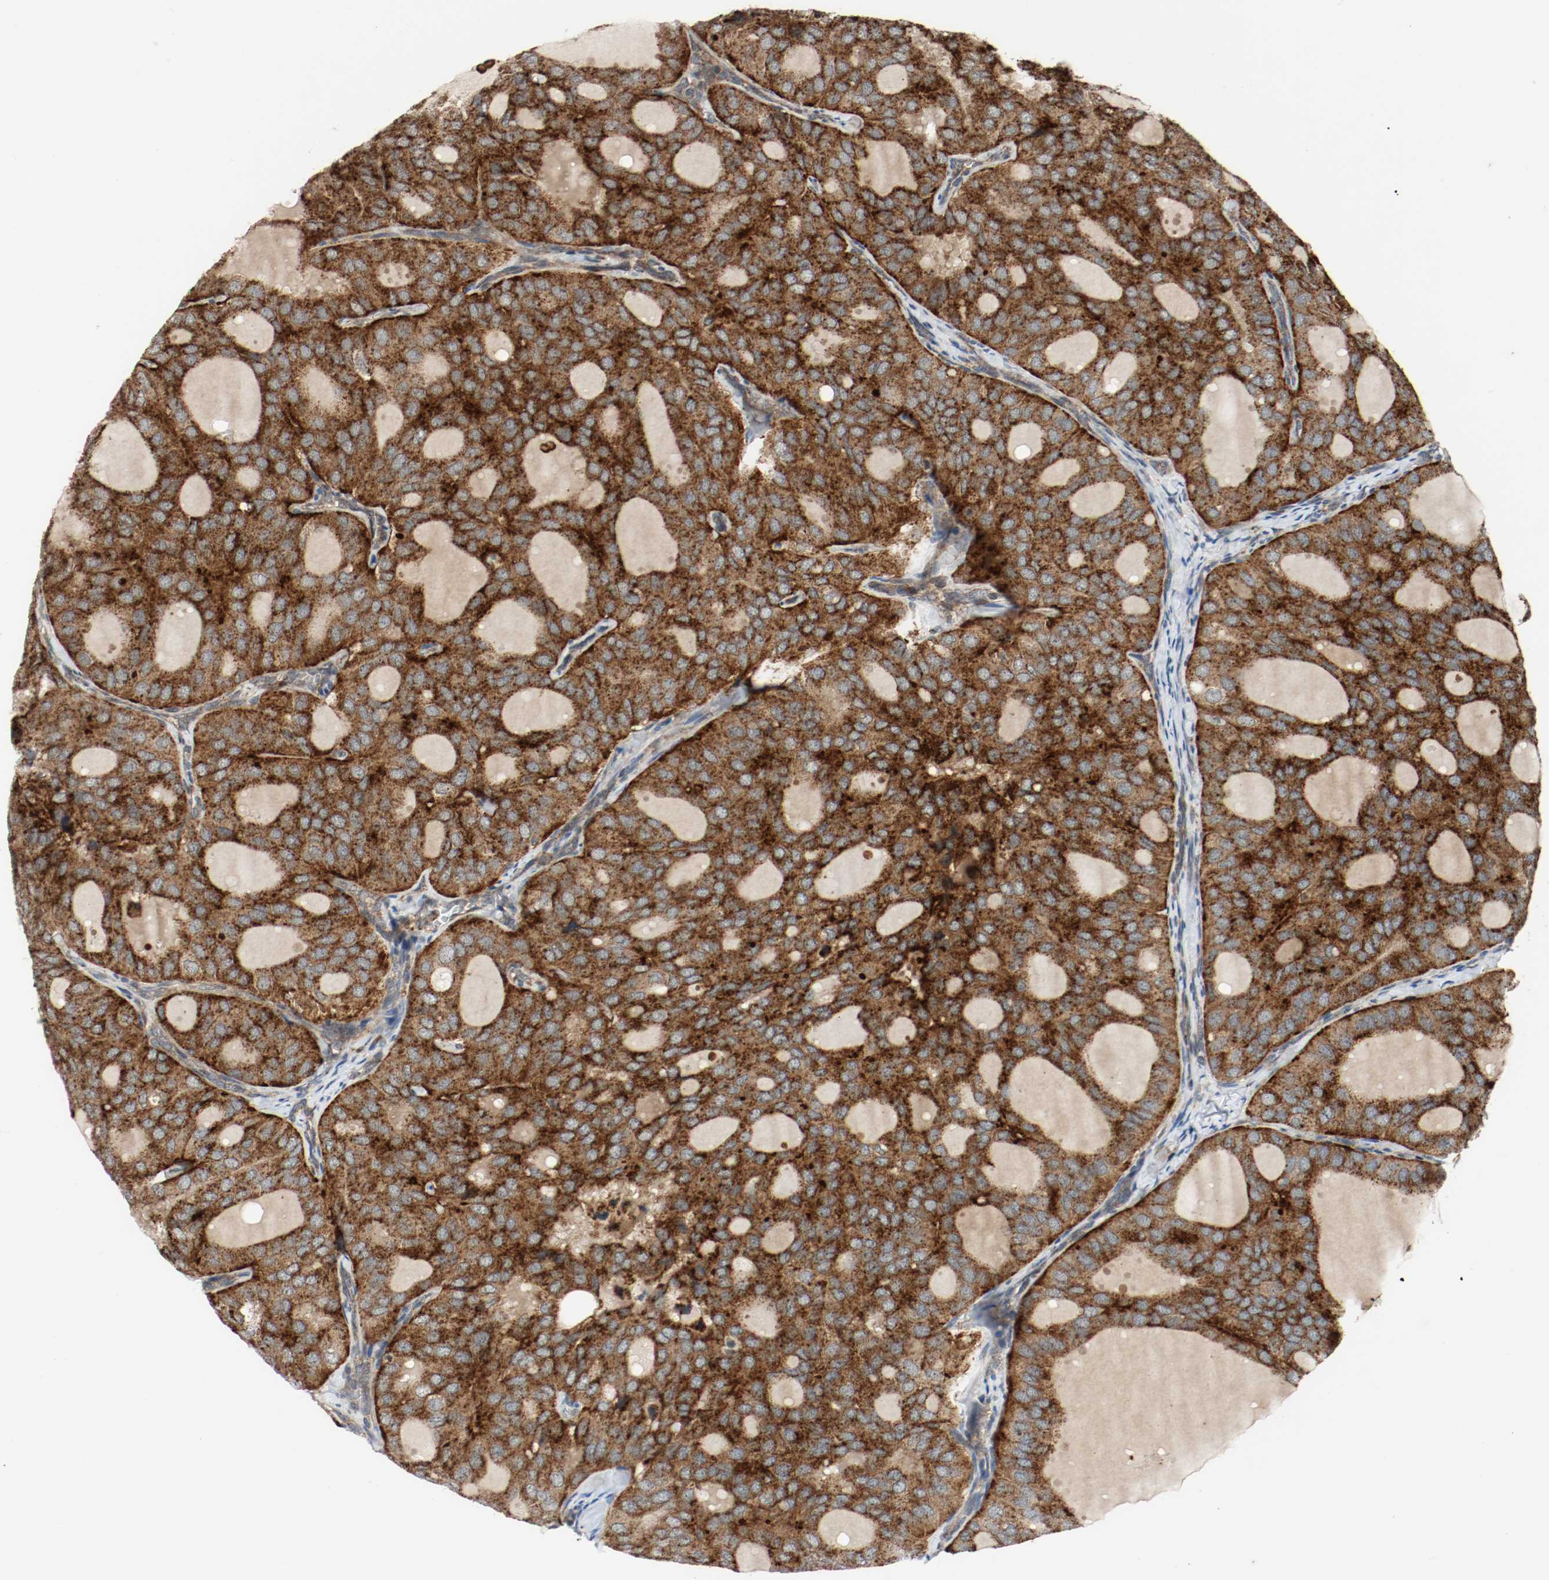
{"staining": {"intensity": "strong", "quantity": ">75%", "location": "cytoplasmic/membranous"}, "tissue": "thyroid cancer", "cell_type": "Tumor cells", "image_type": "cancer", "snomed": [{"axis": "morphology", "description": "Follicular adenoma carcinoma, NOS"}, {"axis": "topography", "description": "Thyroid gland"}], "caption": "Thyroid cancer stained with IHC shows strong cytoplasmic/membranous staining in about >75% of tumor cells.", "gene": "LAMP2", "patient": {"sex": "male", "age": 75}}